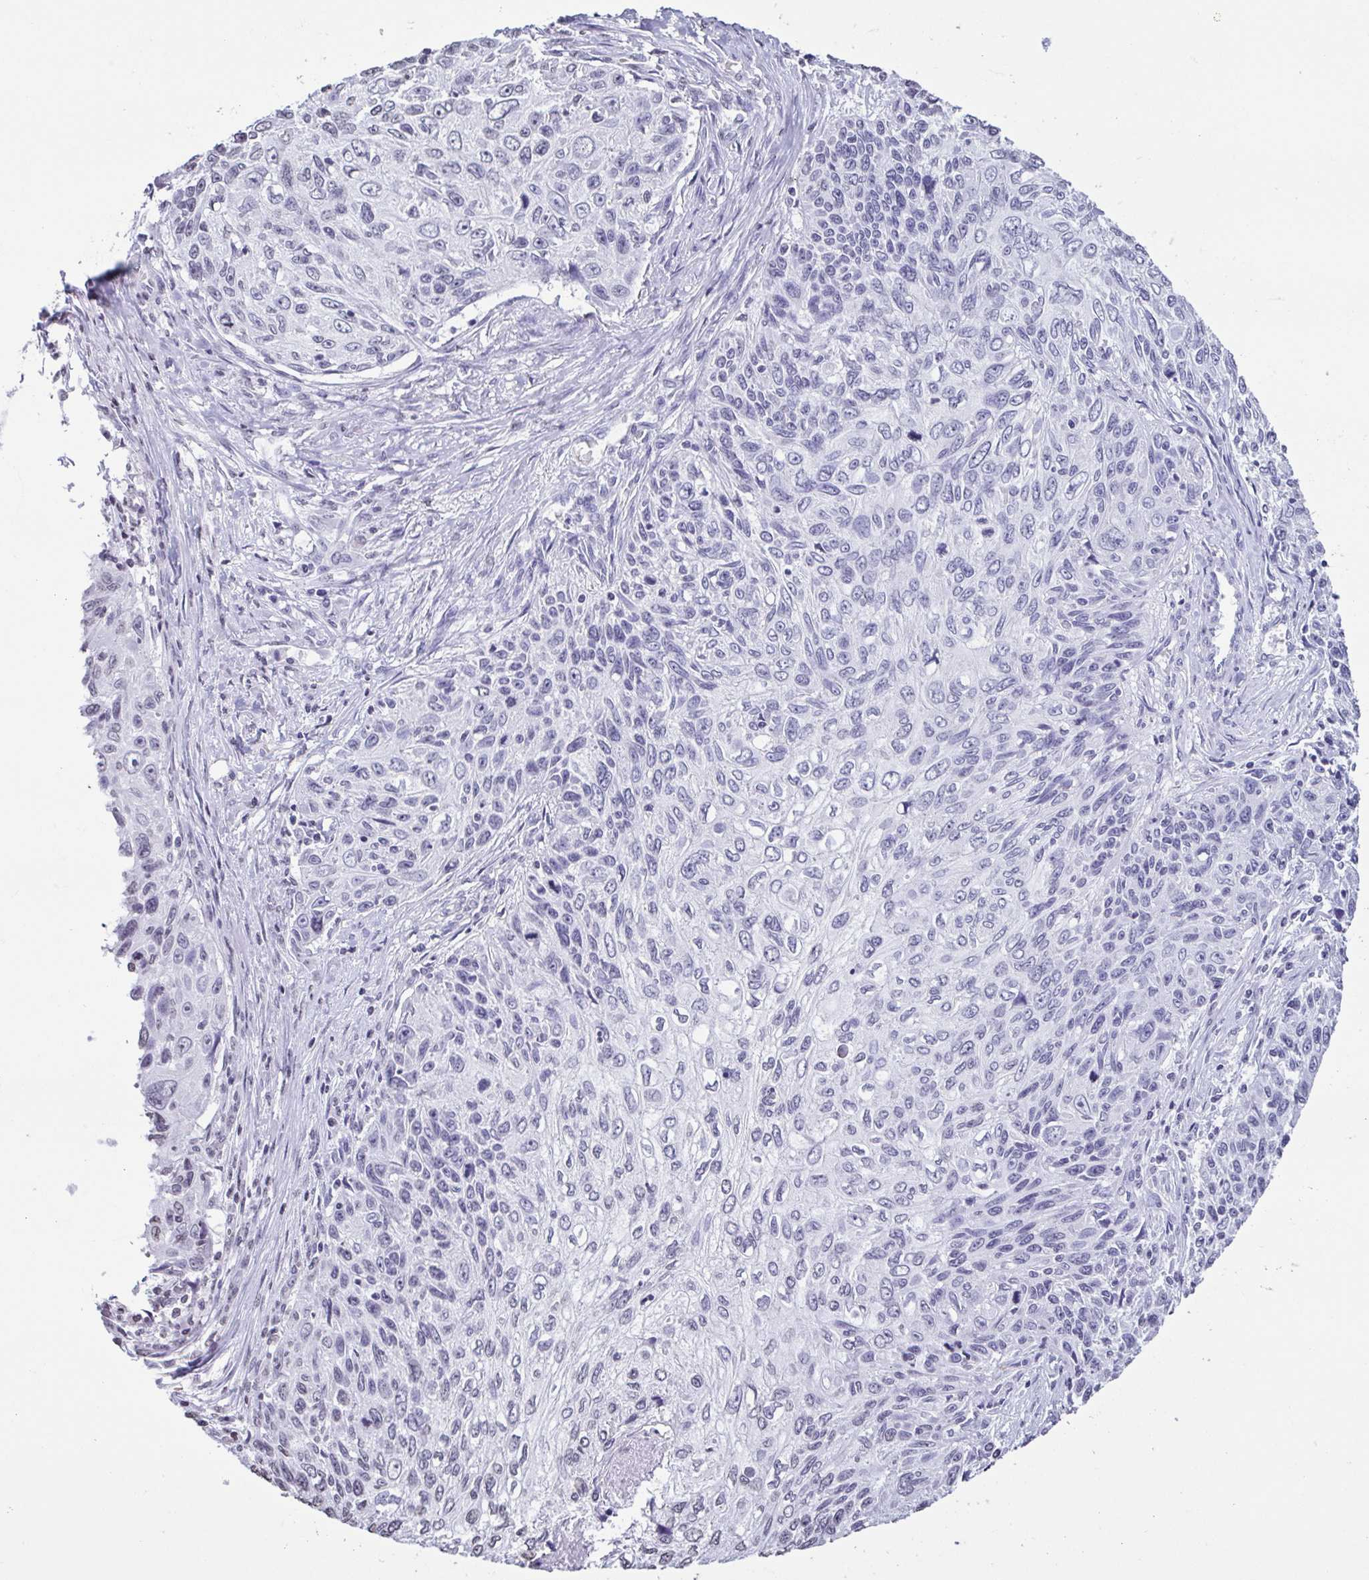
{"staining": {"intensity": "negative", "quantity": "none", "location": "none"}, "tissue": "skin cancer", "cell_type": "Tumor cells", "image_type": "cancer", "snomed": [{"axis": "morphology", "description": "Squamous cell carcinoma, NOS"}, {"axis": "topography", "description": "Skin"}], "caption": "This is a micrograph of immunohistochemistry (IHC) staining of skin cancer (squamous cell carcinoma), which shows no expression in tumor cells.", "gene": "VCY1B", "patient": {"sex": "male", "age": 92}}